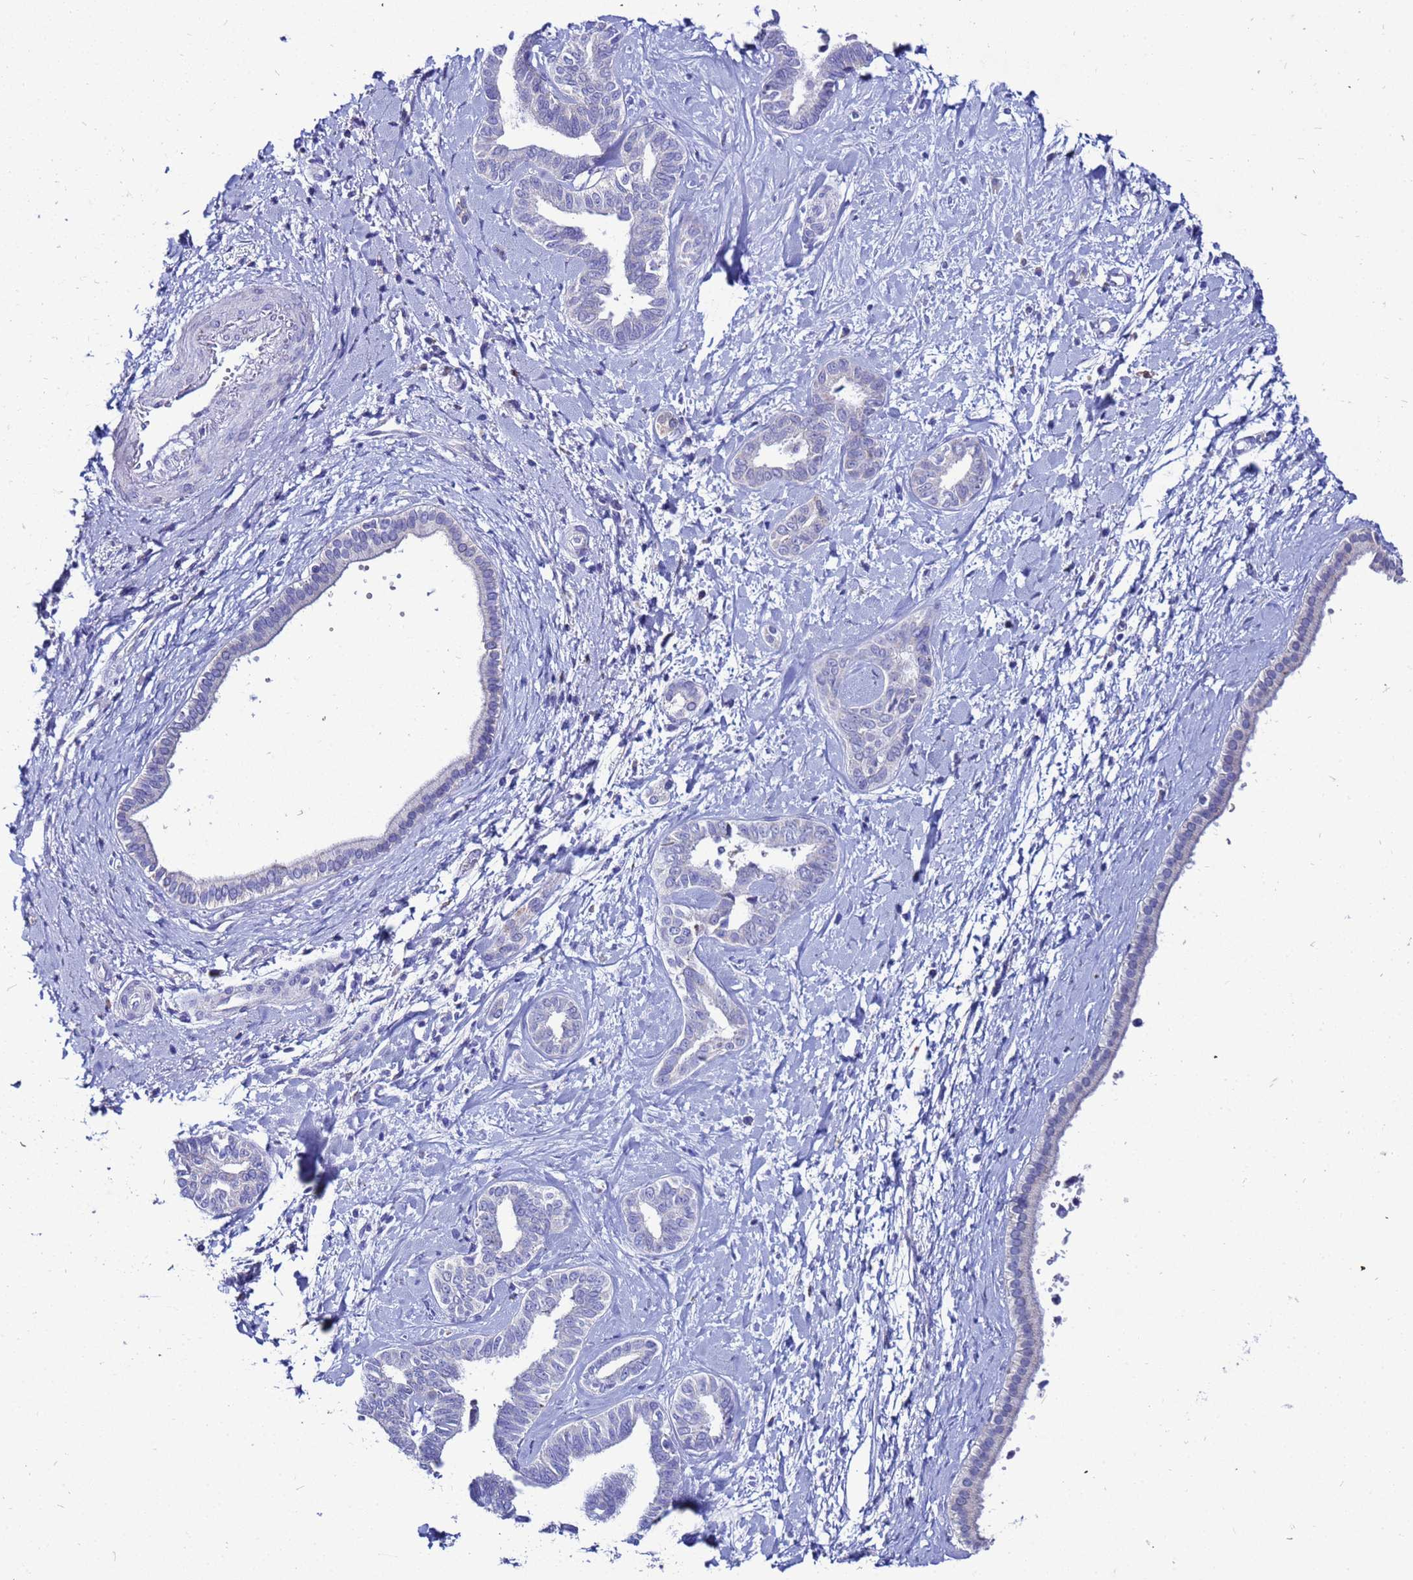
{"staining": {"intensity": "negative", "quantity": "none", "location": "none"}, "tissue": "liver cancer", "cell_type": "Tumor cells", "image_type": "cancer", "snomed": [{"axis": "morphology", "description": "Cholangiocarcinoma"}, {"axis": "topography", "description": "Liver"}], "caption": "Tumor cells are negative for protein expression in human liver cancer. The staining was performed using DAB (3,3'-diaminobenzidine) to visualize the protein expression in brown, while the nuclei were stained in blue with hematoxylin (Magnification: 20x).", "gene": "FAHD2A", "patient": {"sex": "female", "age": 77}}